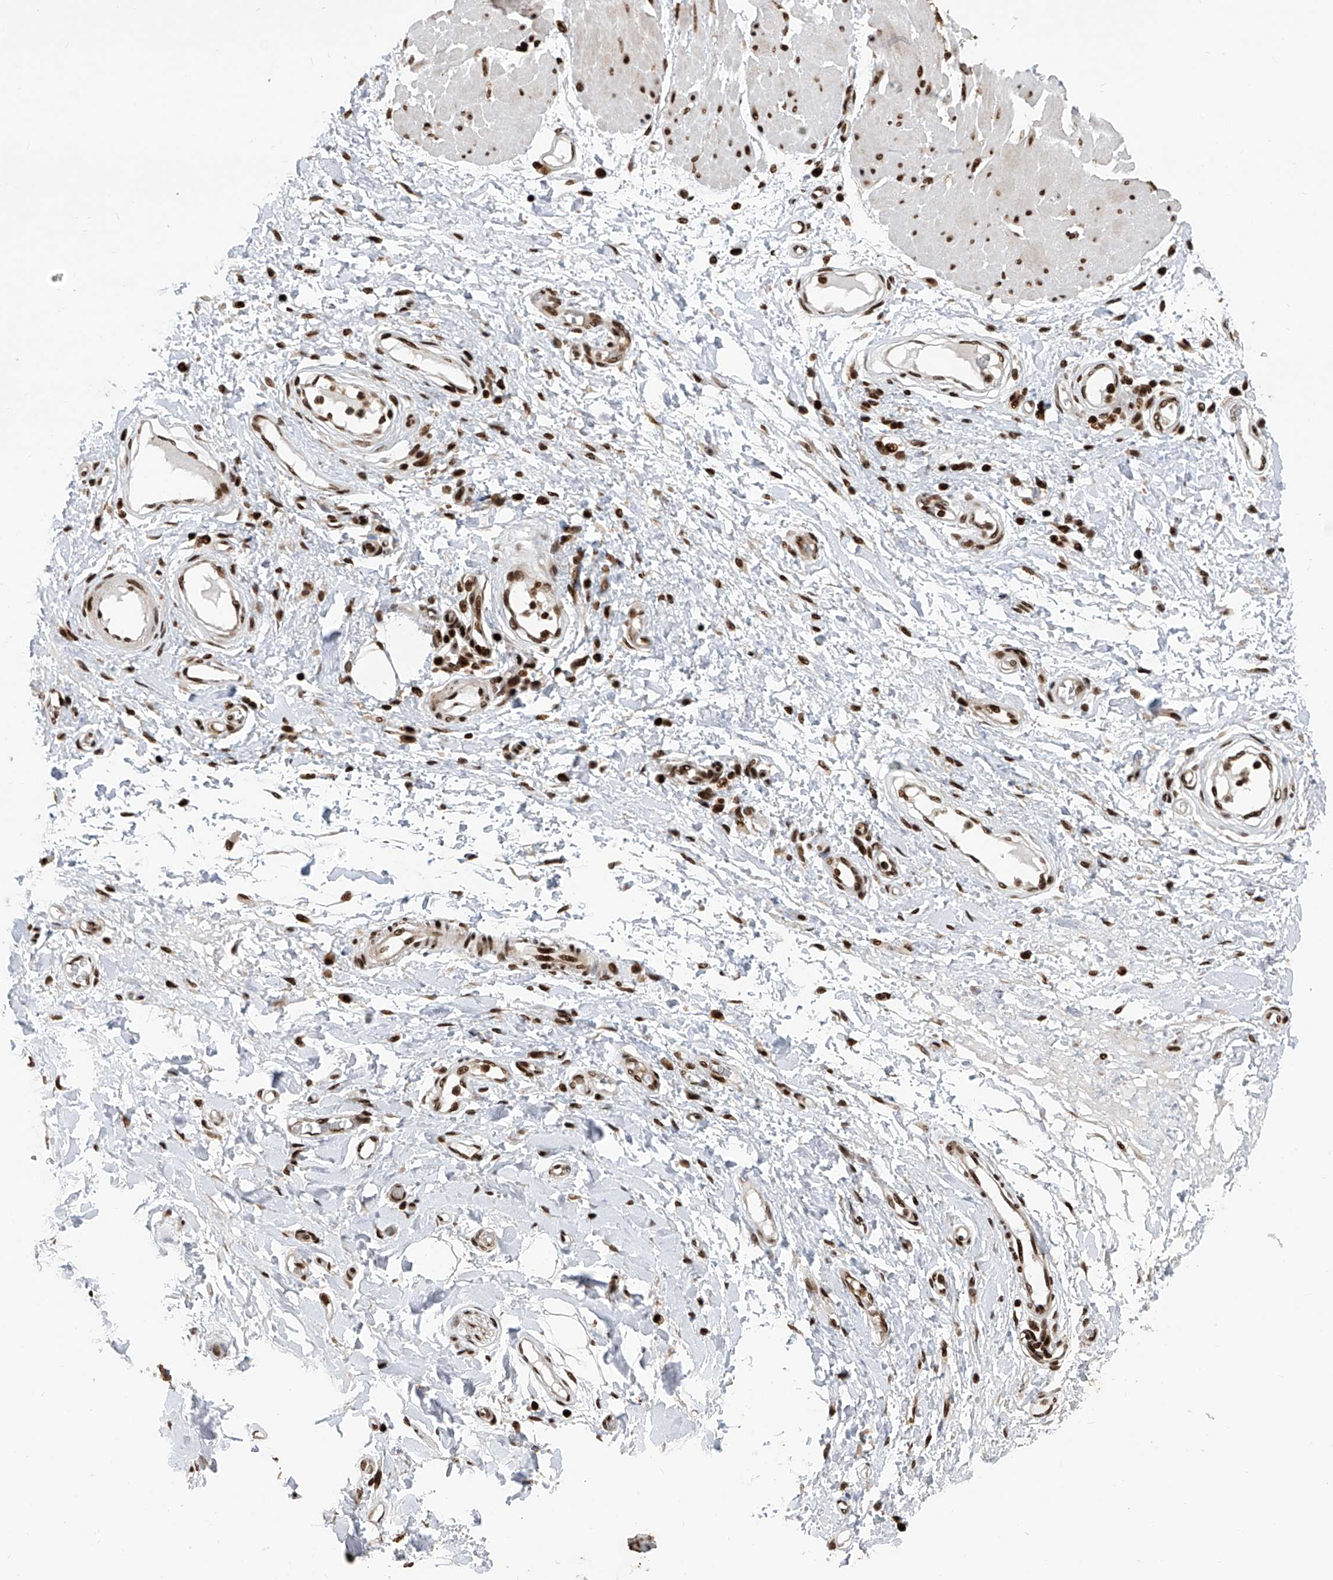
{"staining": {"intensity": "strong", "quantity": ">75%", "location": "nuclear"}, "tissue": "adipose tissue", "cell_type": "Adipocytes", "image_type": "normal", "snomed": [{"axis": "morphology", "description": "Normal tissue, NOS"}, {"axis": "morphology", "description": "Adenocarcinoma, NOS"}, {"axis": "topography", "description": "Esophagus"}, {"axis": "topography", "description": "Stomach, upper"}, {"axis": "topography", "description": "Peripheral nerve tissue"}], "caption": "Immunohistochemistry (DAB) staining of unremarkable adipose tissue displays strong nuclear protein staining in approximately >75% of adipocytes. Using DAB (brown) and hematoxylin (blue) stains, captured at high magnification using brightfield microscopy.", "gene": "PAK1IP1", "patient": {"sex": "male", "age": 62}}